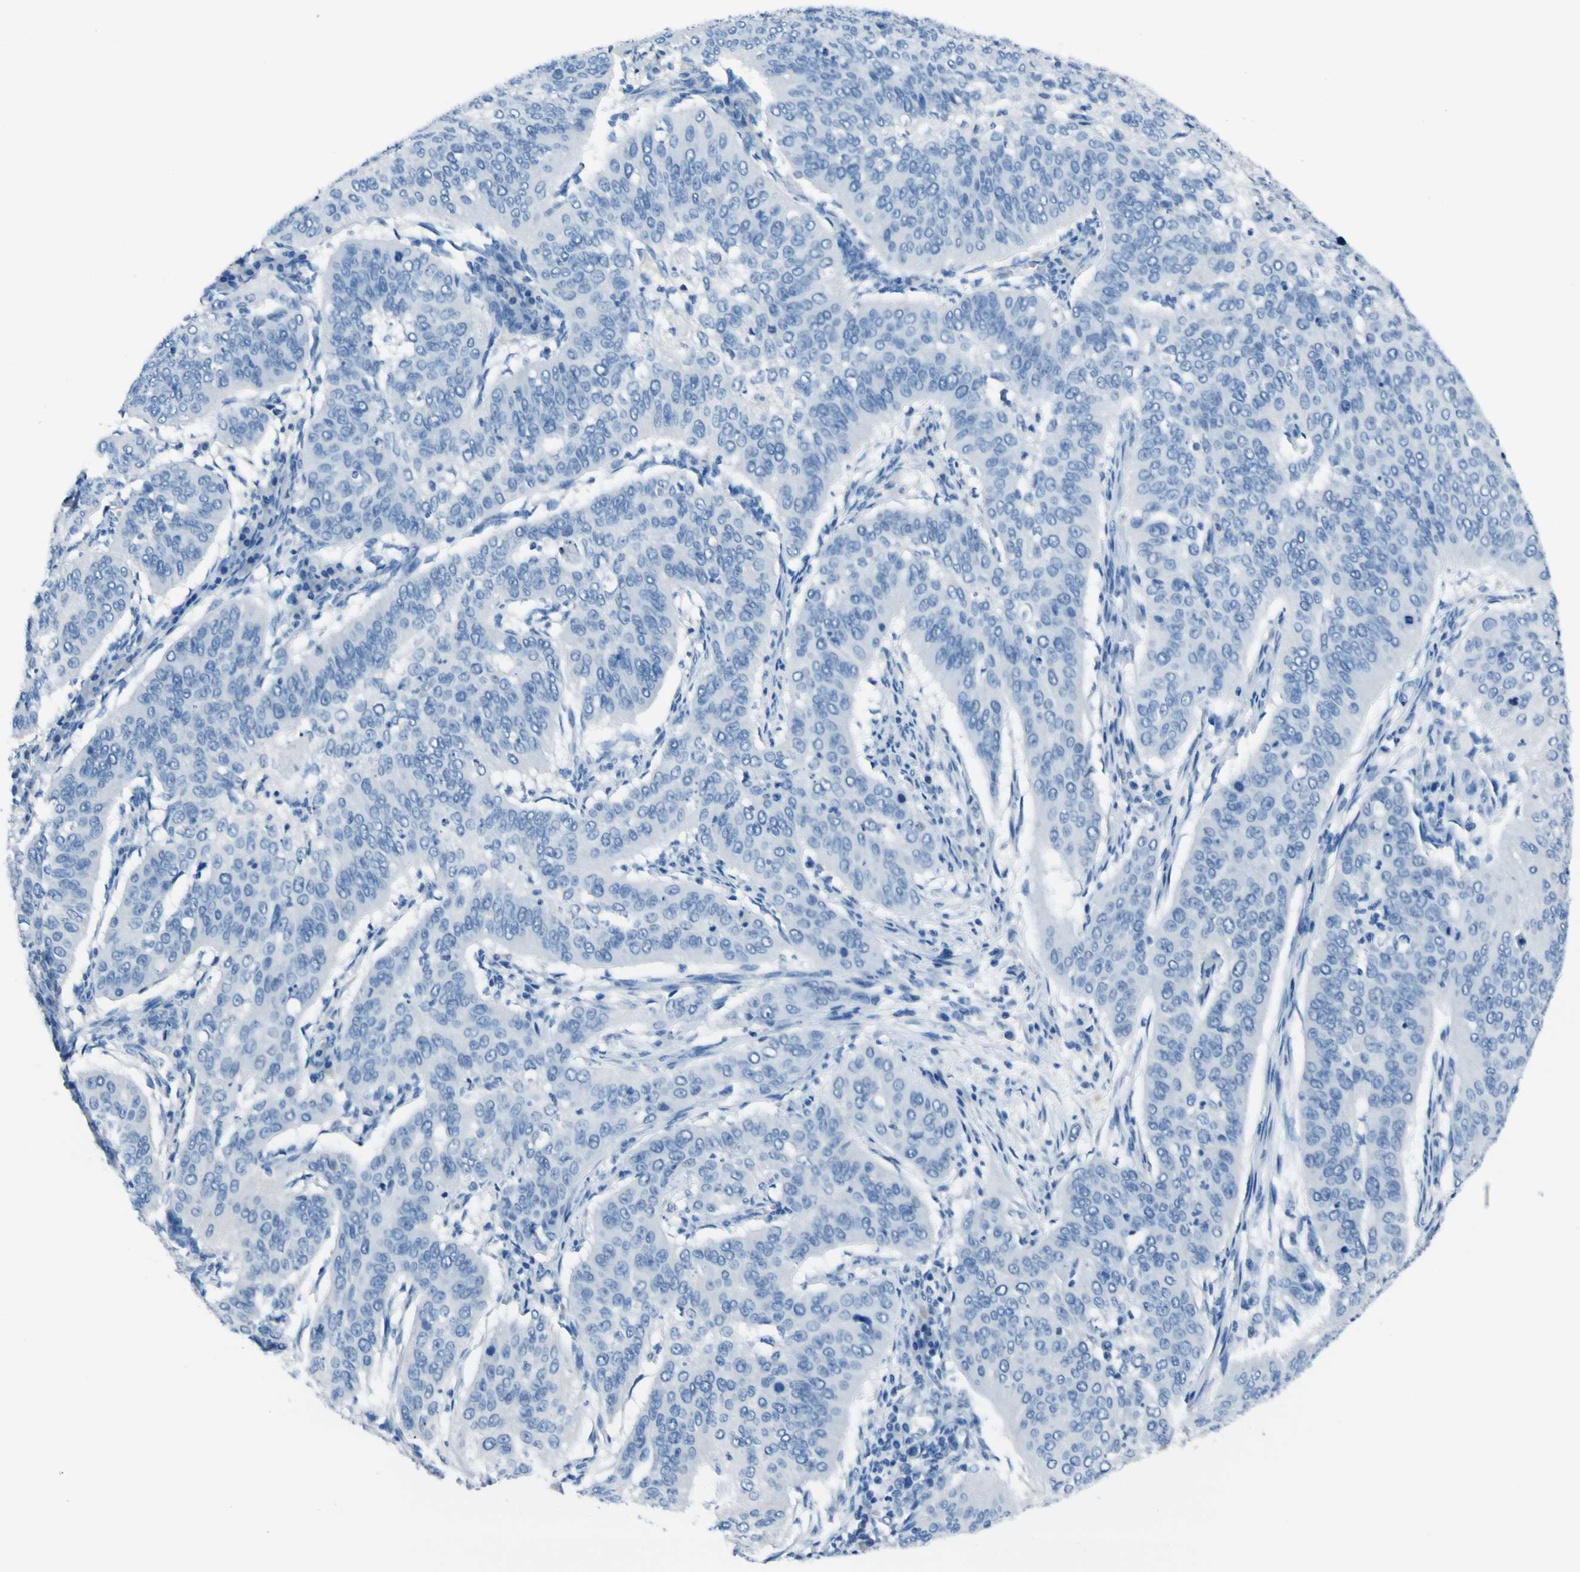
{"staining": {"intensity": "negative", "quantity": "none", "location": "none"}, "tissue": "cervical cancer", "cell_type": "Tumor cells", "image_type": "cancer", "snomed": [{"axis": "morphology", "description": "Normal tissue, NOS"}, {"axis": "morphology", "description": "Squamous cell carcinoma, NOS"}, {"axis": "topography", "description": "Cervix"}], "caption": "IHC micrograph of human cervical cancer (squamous cell carcinoma) stained for a protein (brown), which reveals no staining in tumor cells. Brightfield microscopy of IHC stained with DAB (3,3'-diaminobenzidine) (brown) and hematoxylin (blue), captured at high magnification.", "gene": "PHKG1", "patient": {"sex": "female", "age": 39}}